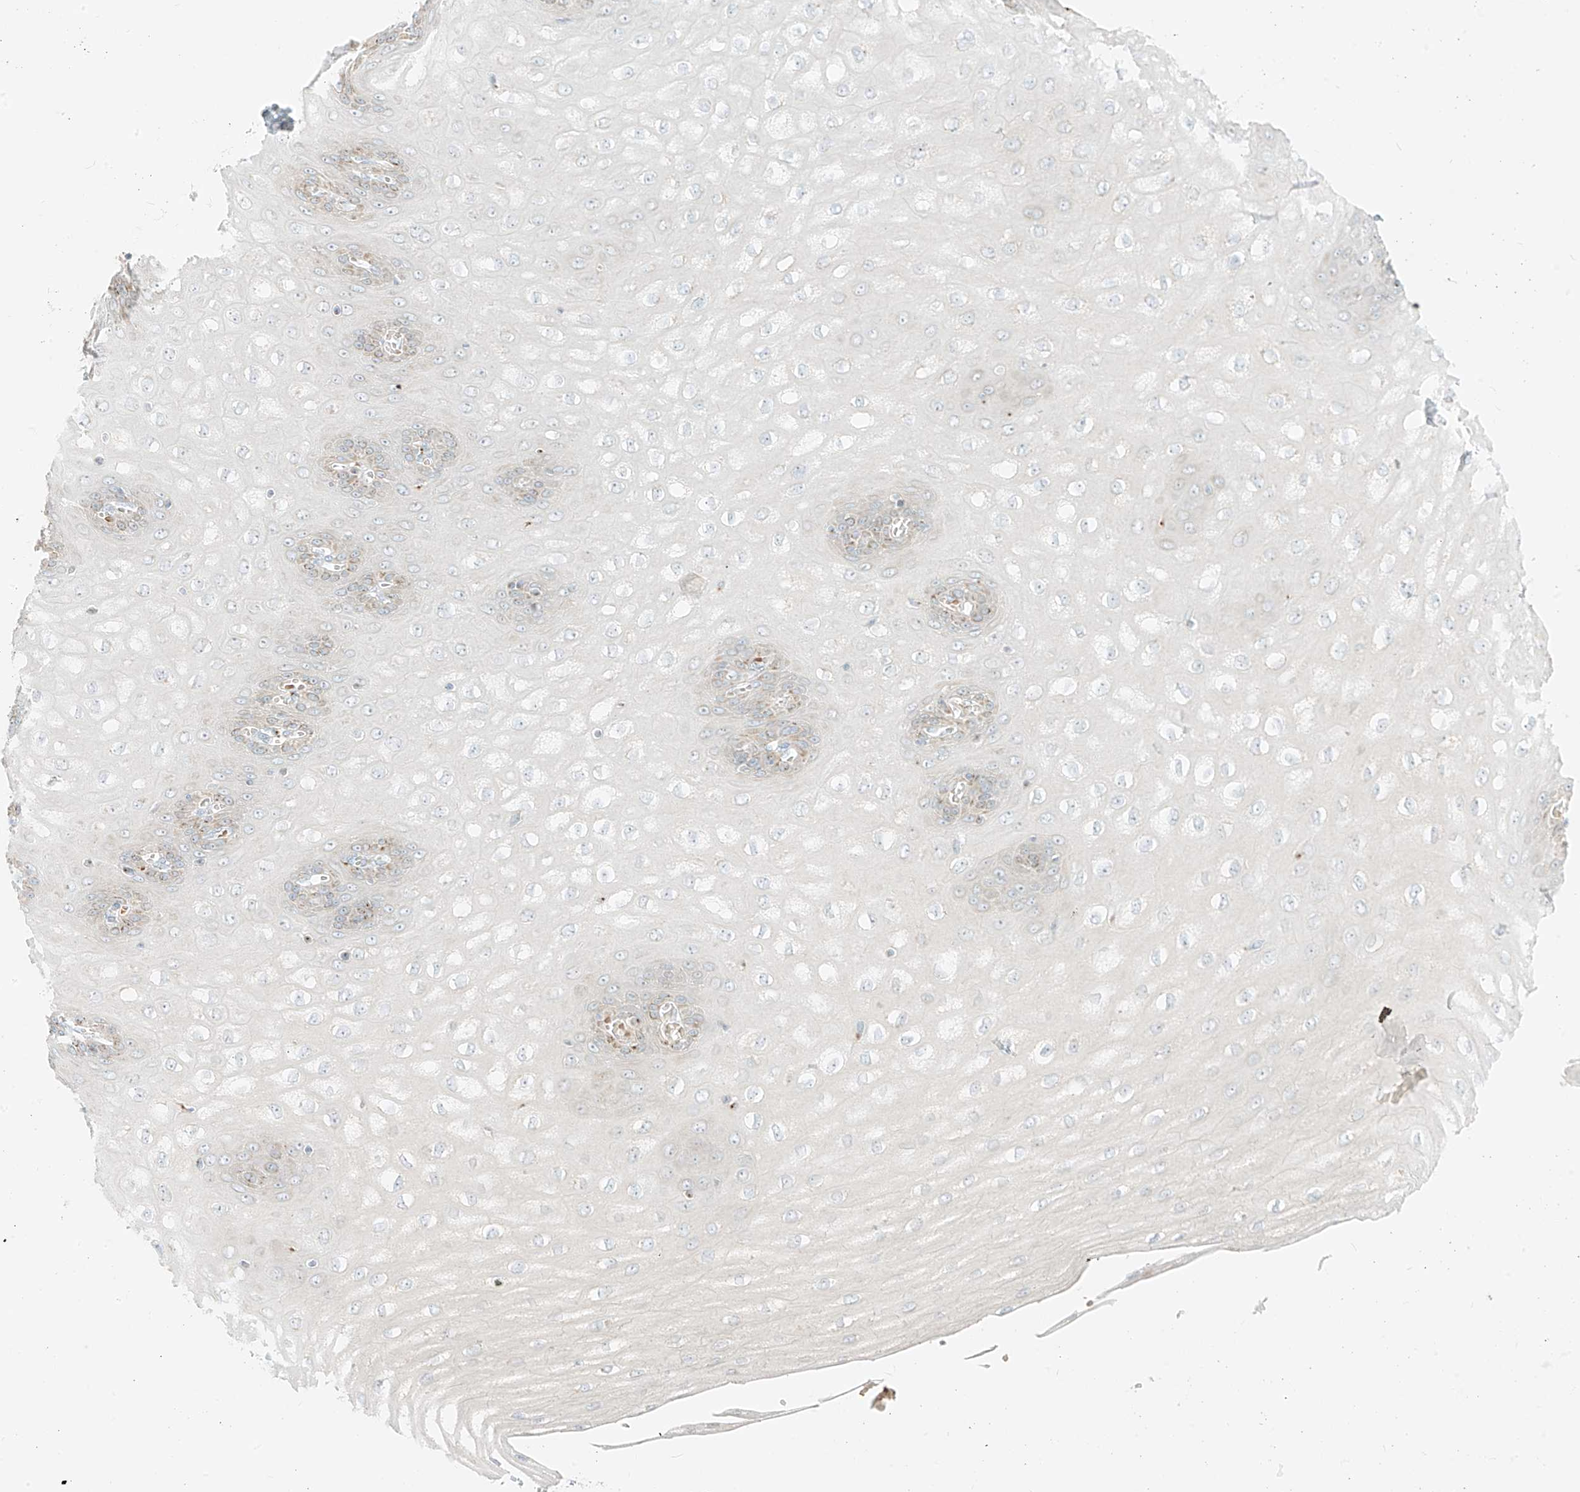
{"staining": {"intensity": "moderate", "quantity": "25%-75%", "location": "cytoplasmic/membranous"}, "tissue": "esophagus", "cell_type": "Squamous epithelial cells", "image_type": "normal", "snomed": [{"axis": "morphology", "description": "Normal tissue, NOS"}, {"axis": "topography", "description": "Esophagus"}], "caption": "Brown immunohistochemical staining in benign esophagus exhibits moderate cytoplasmic/membranous staining in approximately 25%-75% of squamous epithelial cells. The staining was performed using DAB to visualize the protein expression in brown, while the nuclei were stained in blue with hematoxylin (Magnification: 20x).", "gene": "TMEM87B", "patient": {"sex": "male", "age": 60}}